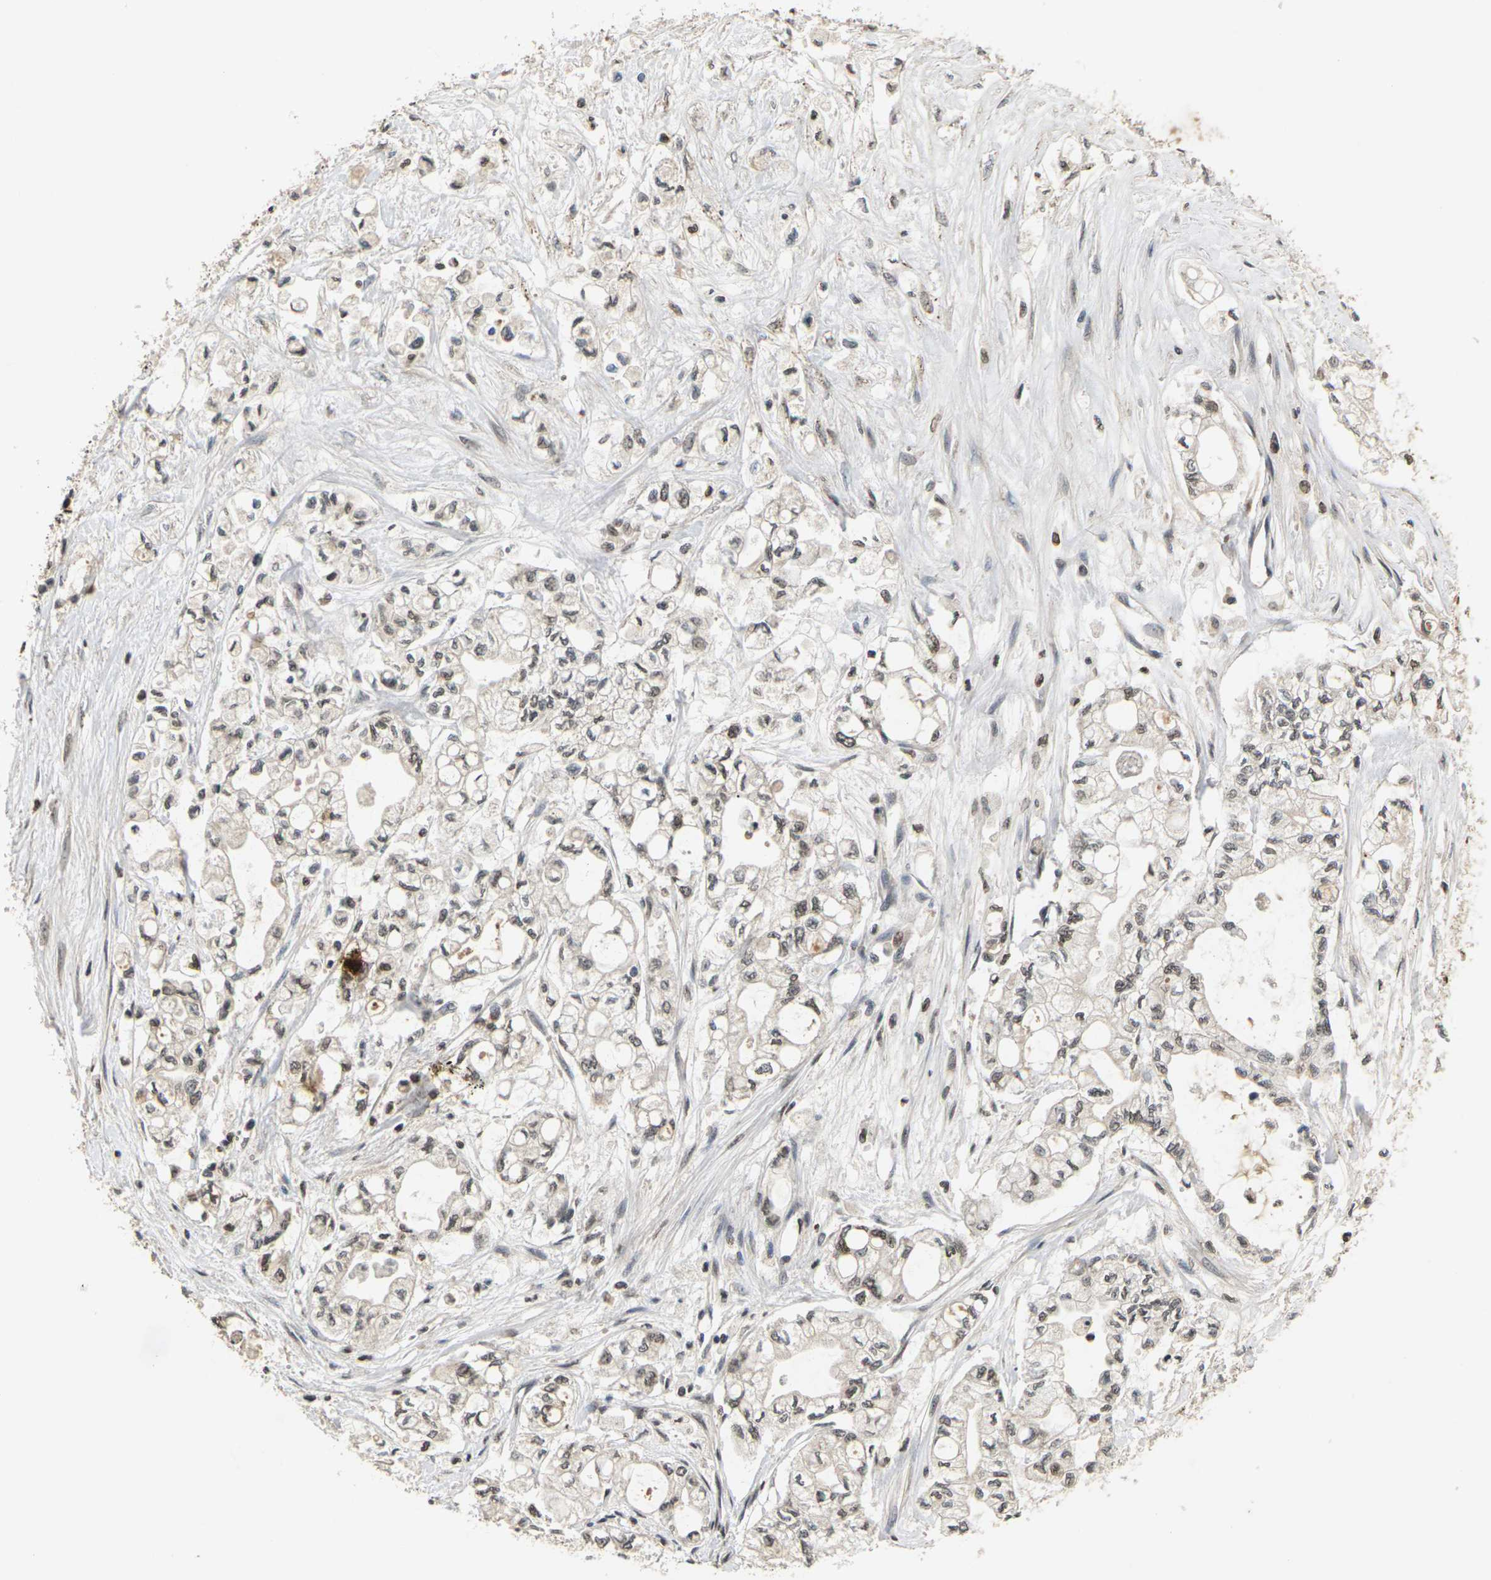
{"staining": {"intensity": "weak", "quantity": ">75%", "location": "nuclear"}, "tissue": "pancreatic cancer", "cell_type": "Tumor cells", "image_type": "cancer", "snomed": [{"axis": "morphology", "description": "Adenocarcinoma, NOS"}, {"axis": "topography", "description": "Pancreas"}], "caption": "Immunohistochemistry of pancreatic cancer (adenocarcinoma) displays low levels of weak nuclear expression in about >75% of tumor cells.", "gene": "NELFA", "patient": {"sex": "male", "age": 79}}